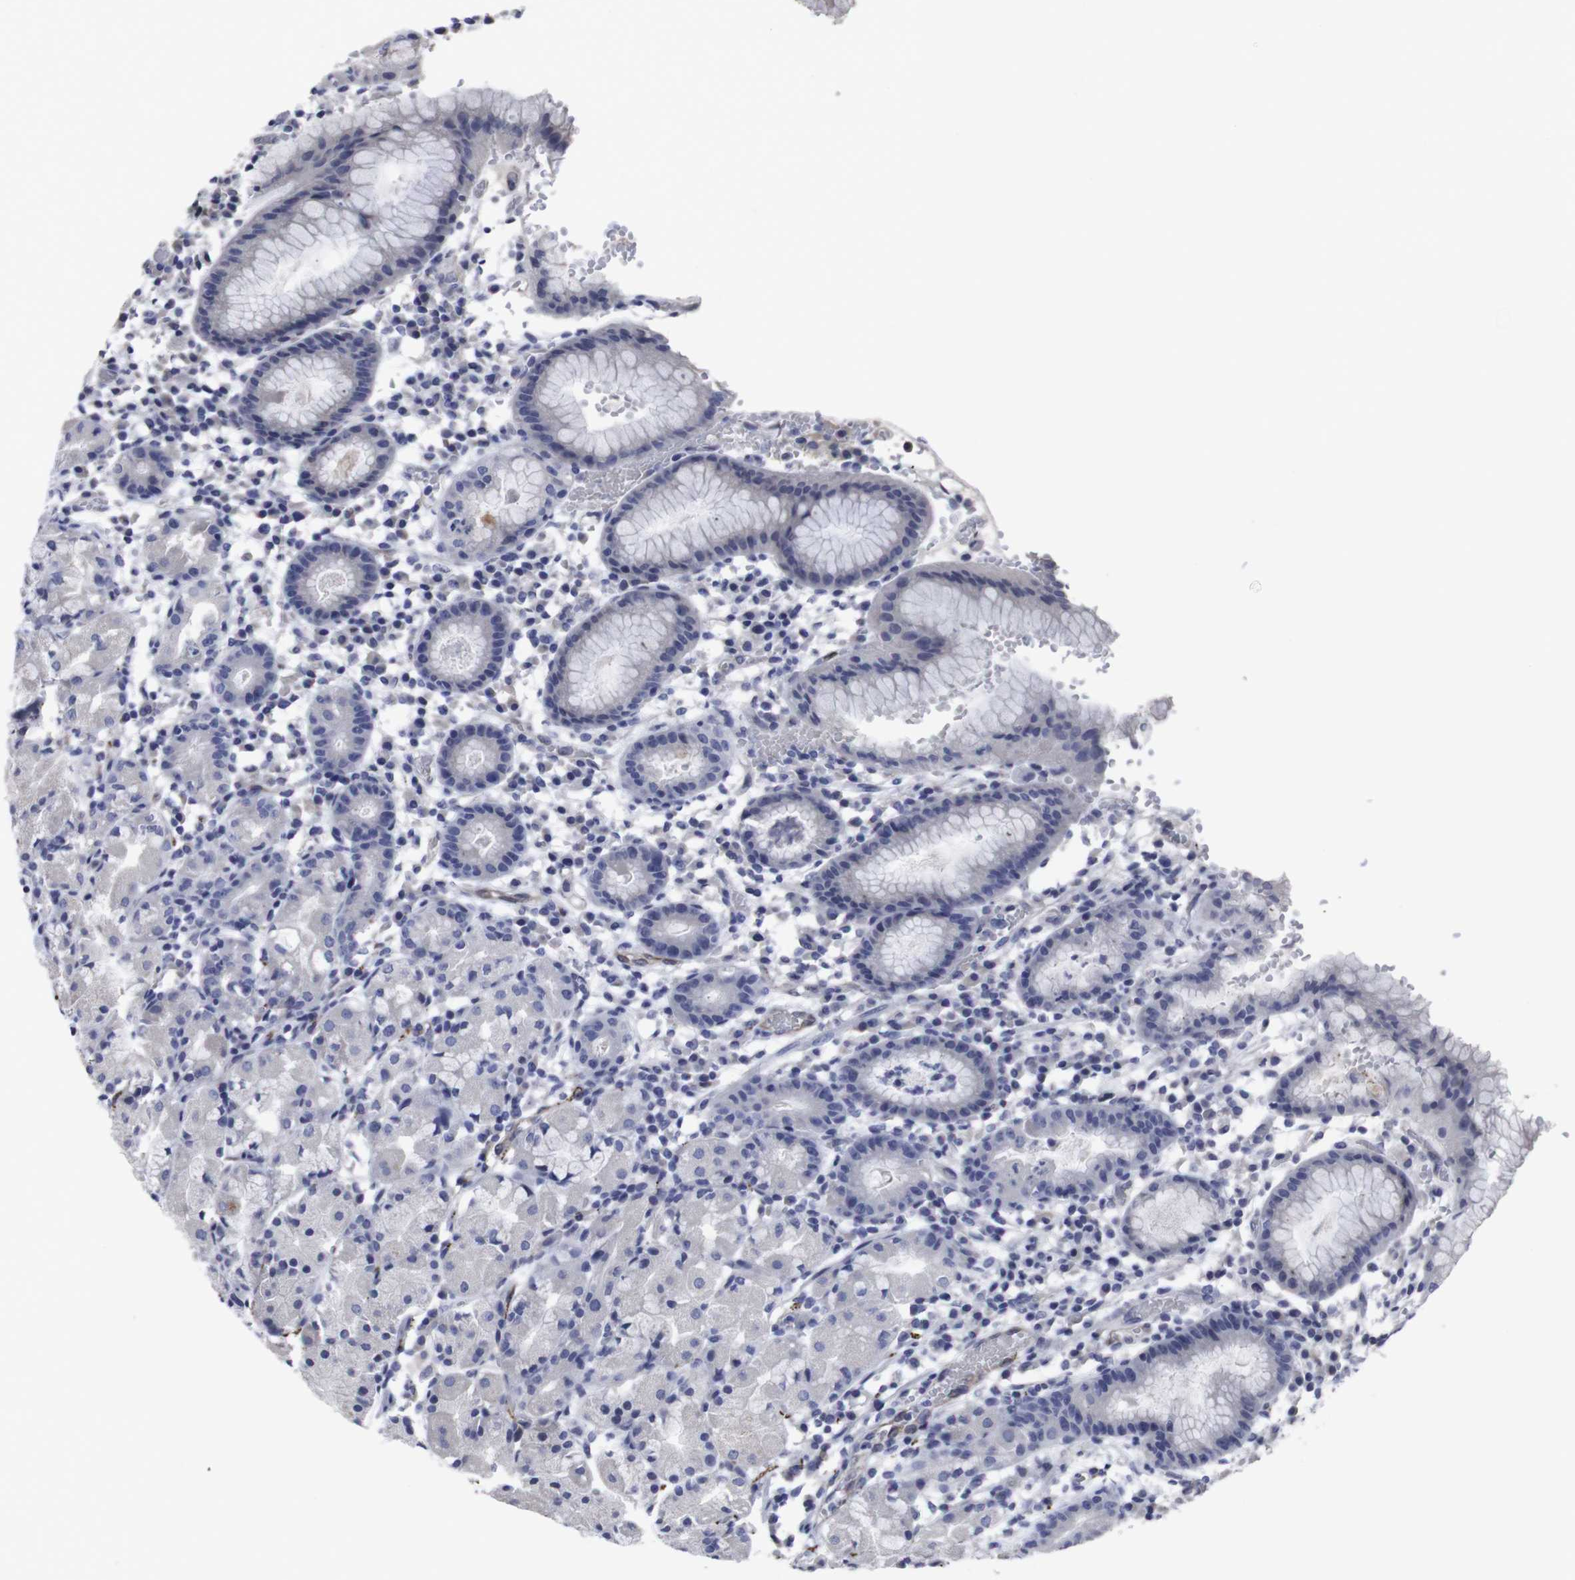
{"staining": {"intensity": "negative", "quantity": "none", "location": "none"}, "tissue": "stomach", "cell_type": "Glandular cells", "image_type": "normal", "snomed": [{"axis": "morphology", "description": "Normal tissue, NOS"}, {"axis": "topography", "description": "Stomach"}, {"axis": "topography", "description": "Stomach, lower"}], "caption": "Glandular cells show no significant positivity in unremarkable stomach. (Brightfield microscopy of DAB (3,3'-diaminobenzidine) immunohistochemistry (IHC) at high magnification).", "gene": "SNCG", "patient": {"sex": "female", "age": 75}}